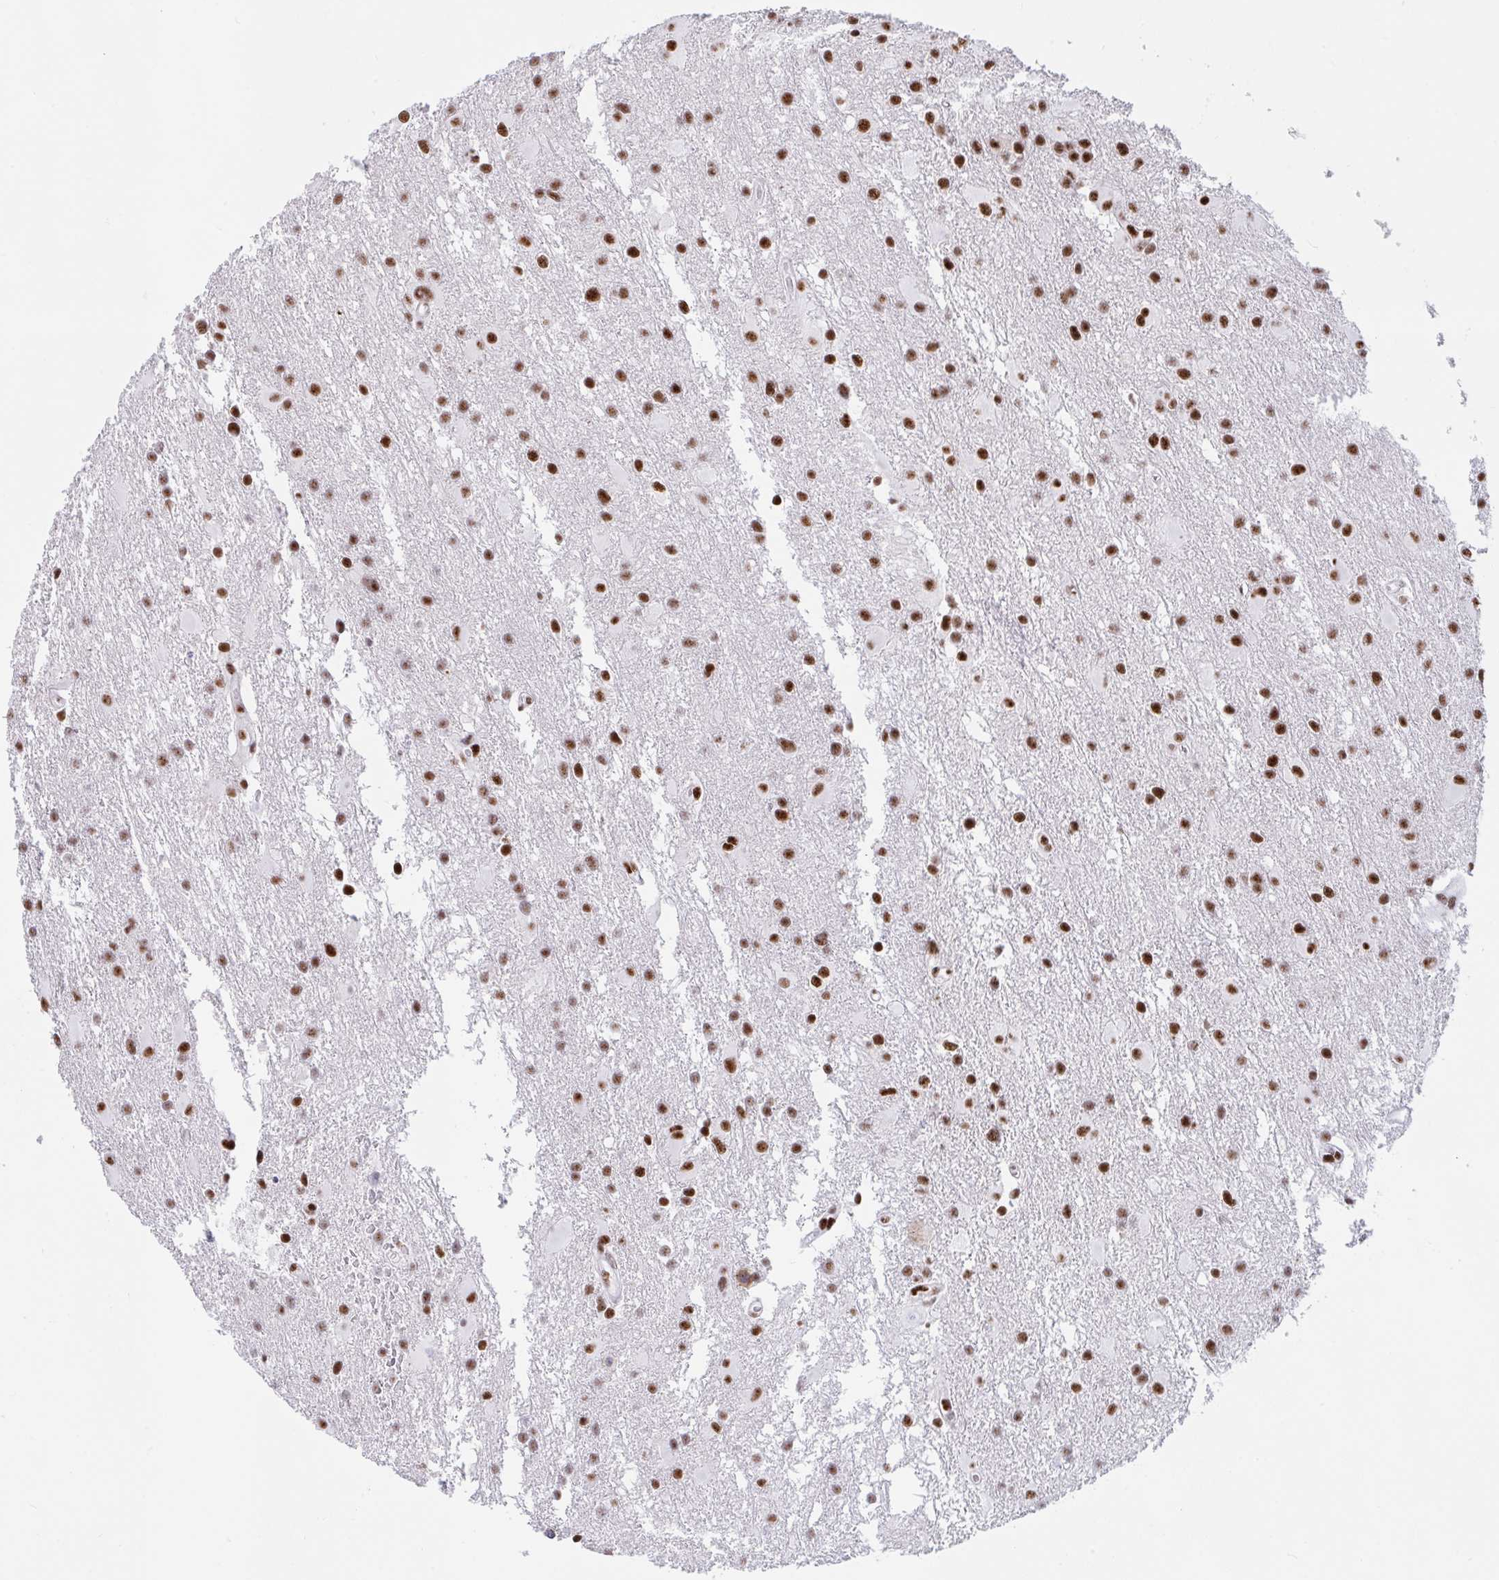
{"staining": {"intensity": "strong", "quantity": ">75%", "location": "nuclear"}, "tissue": "glioma", "cell_type": "Tumor cells", "image_type": "cancer", "snomed": [{"axis": "morphology", "description": "Glioma, malignant, High grade"}, {"axis": "topography", "description": "Brain"}], "caption": "An image of human glioma stained for a protein reveals strong nuclear brown staining in tumor cells.", "gene": "IKZF2", "patient": {"sex": "male", "age": 53}}